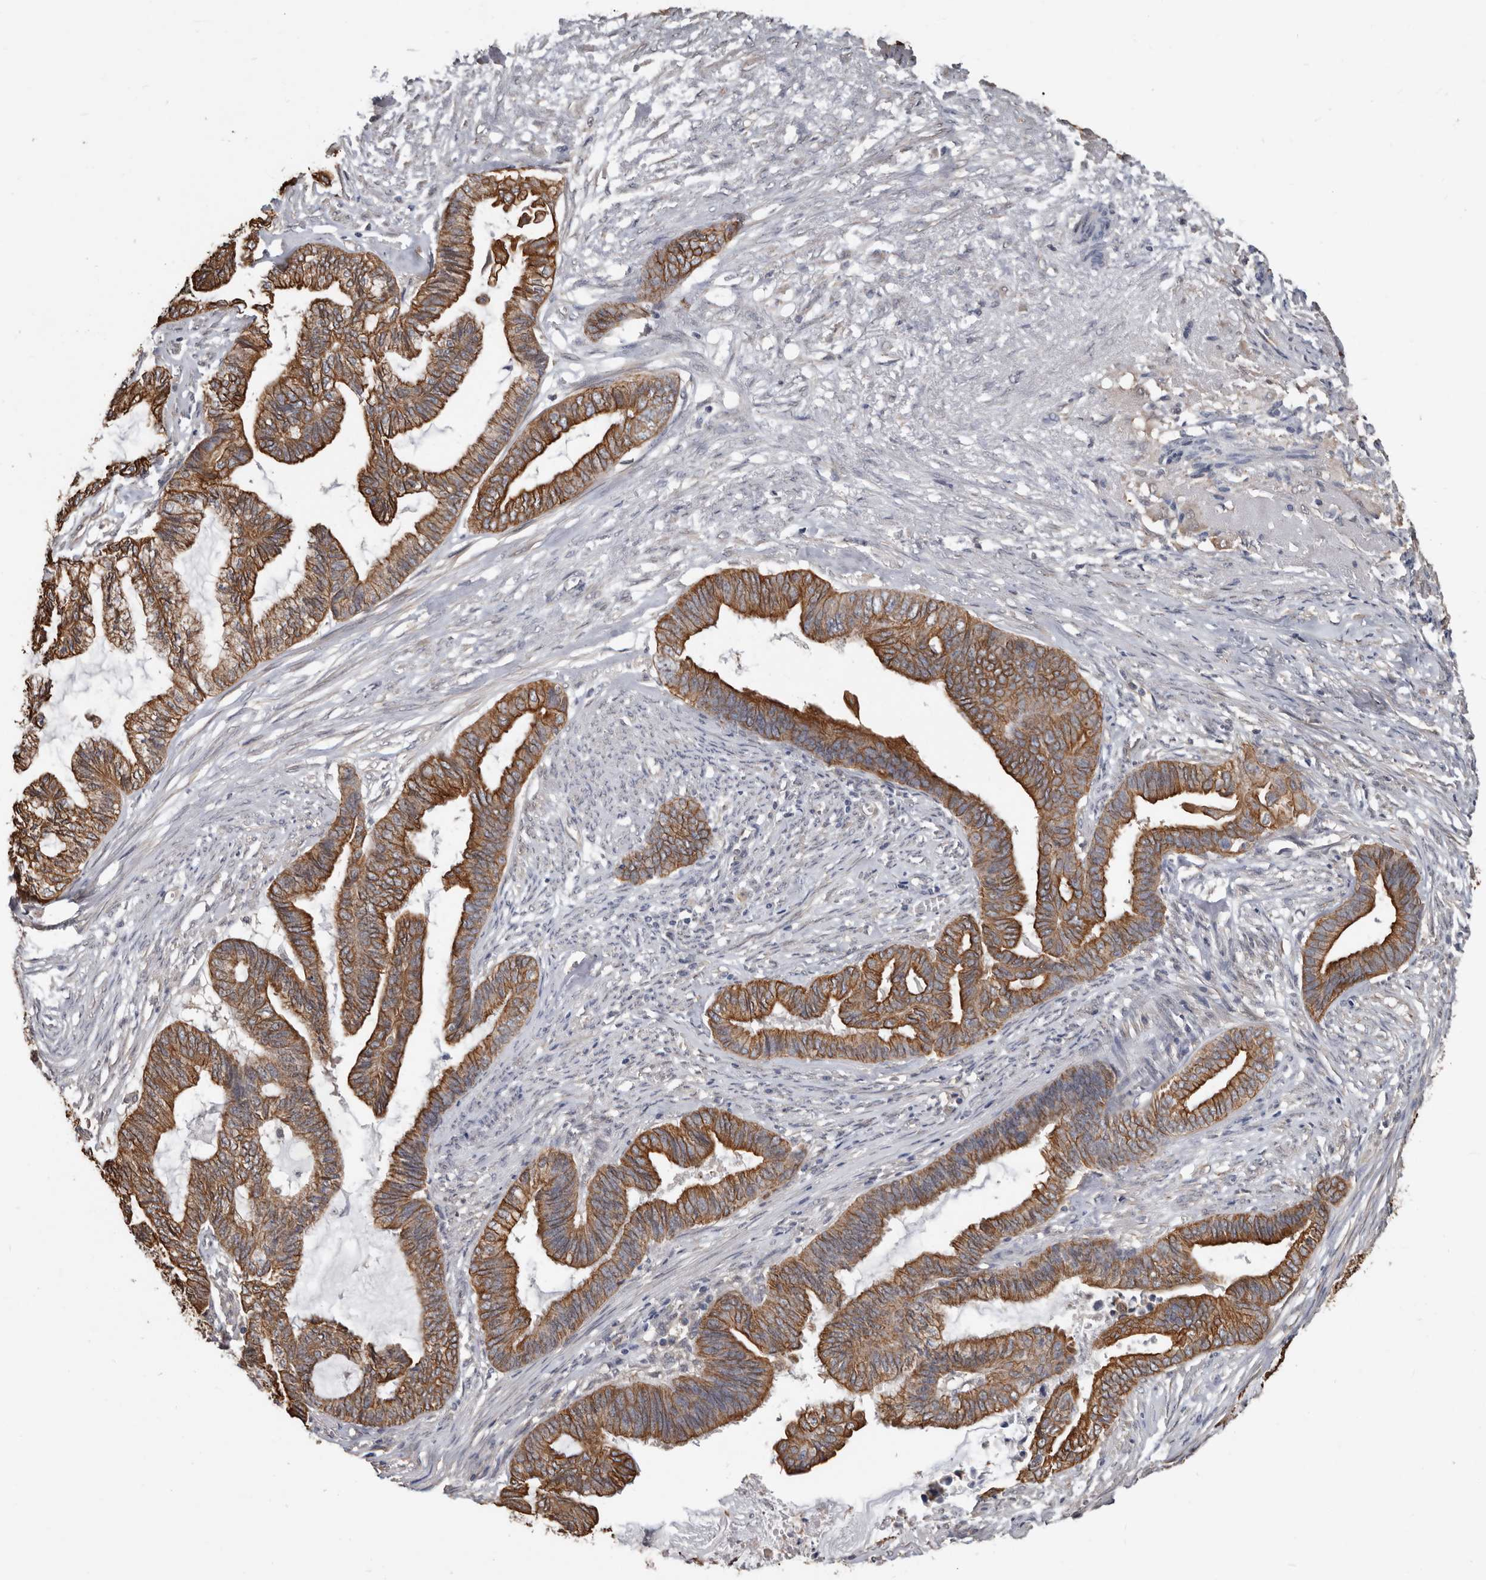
{"staining": {"intensity": "moderate", "quantity": ">75%", "location": "cytoplasmic/membranous"}, "tissue": "endometrial cancer", "cell_type": "Tumor cells", "image_type": "cancer", "snomed": [{"axis": "morphology", "description": "Adenocarcinoma, NOS"}, {"axis": "topography", "description": "Endometrium"}], "caption": "Human endometrial adenocarcinoma stained with a brown dye shows moderate cytoplasmic/membranous positive positivity in approximately >75% of tumor cells.", "gene": "MRPL18", "patient": {"sex": "female", "age": 86}}